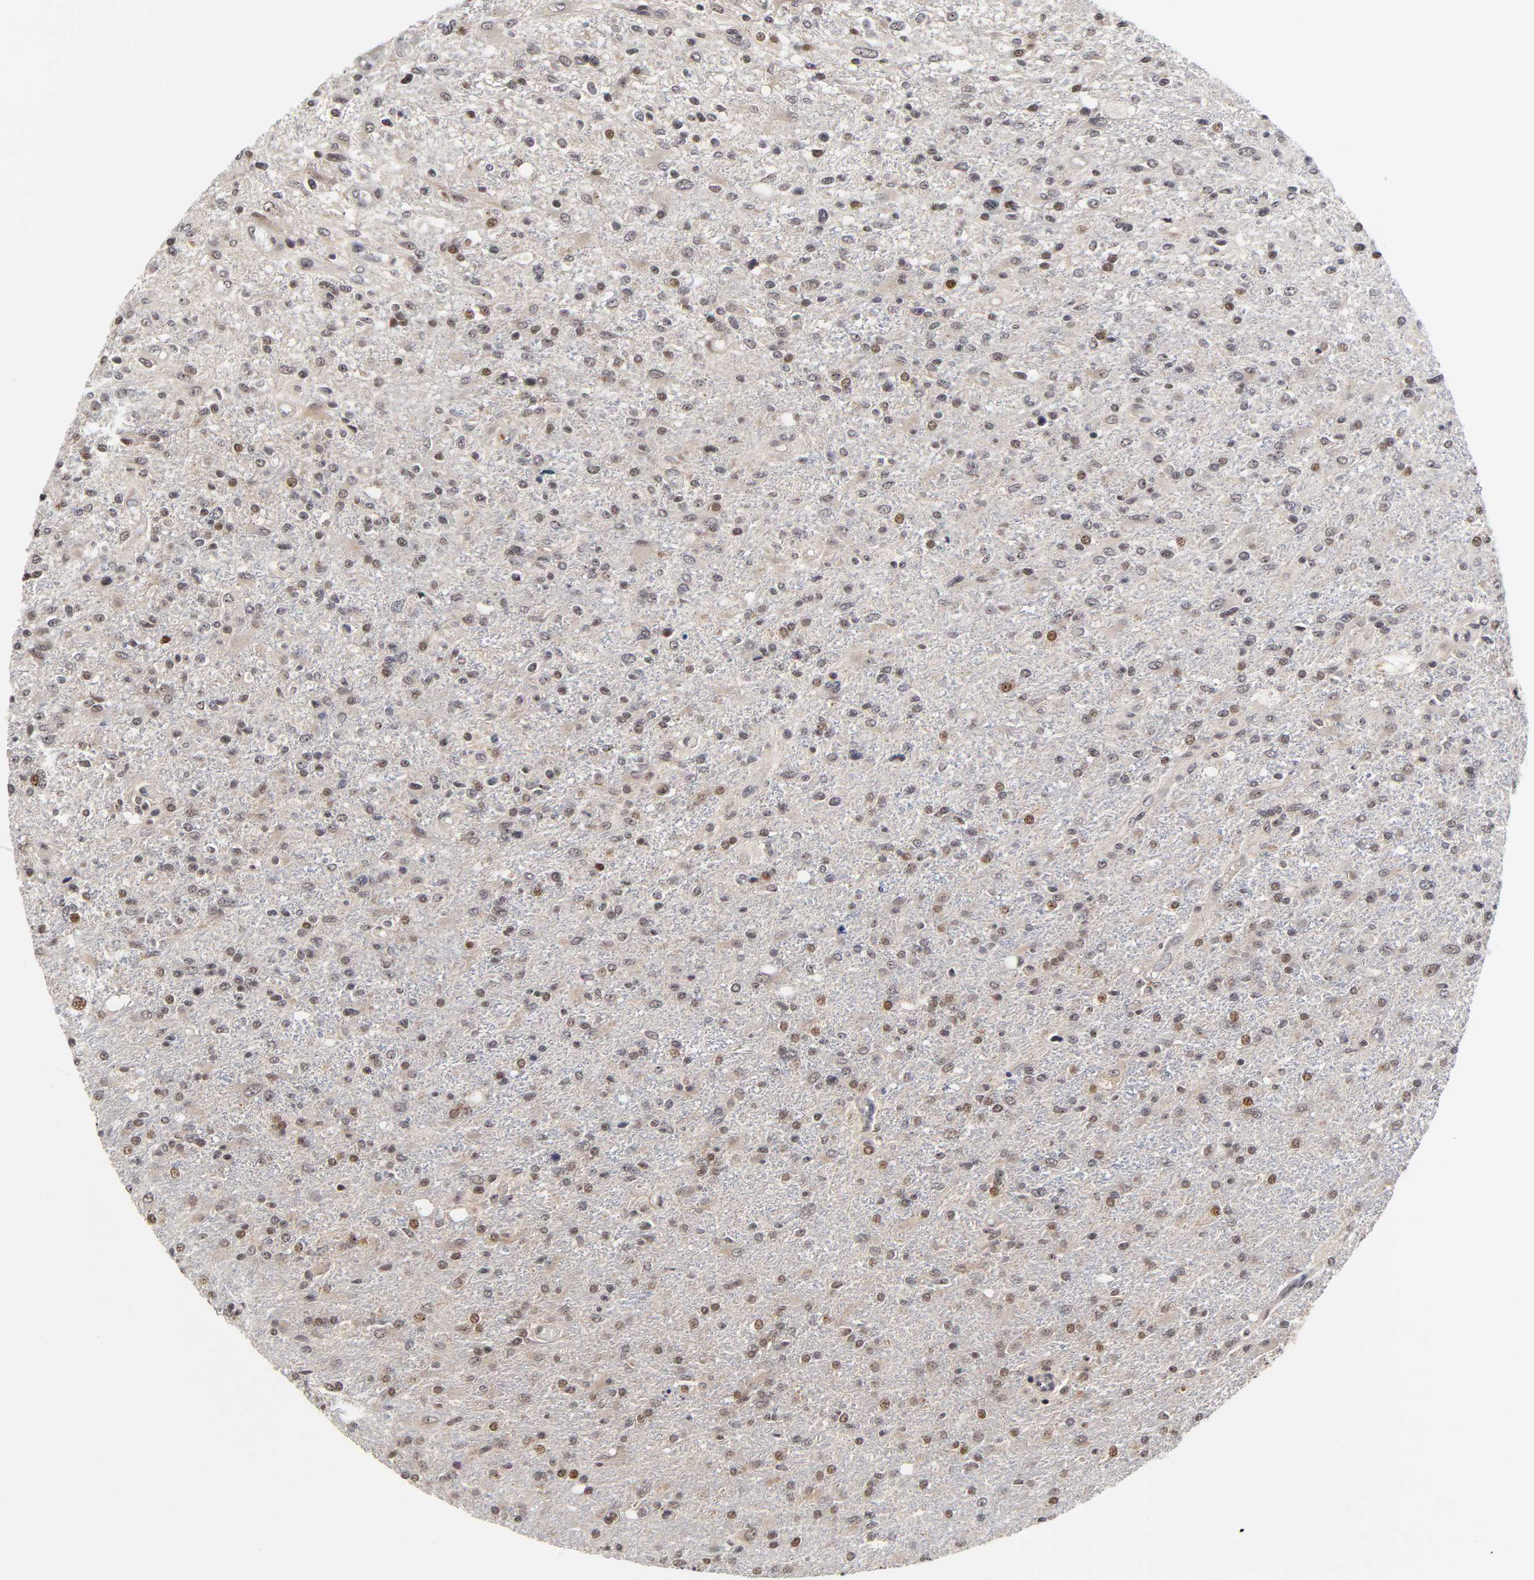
{"staining": {"intensity": "moderate", "quantity": "25%-75%", "location": "nuclear"}, "tissue": "glioma", "cell_type": "Tumor cells", "image_type": "cancer", "snomed": [{"axis": "morphology", "description": "Glioma, malignant, High grade"}, {"axis": "topography", "description": "Cerebral cortex"}], "caption": "The photomicrograph exhibits a brown stain indicating the presence of a protein in the nuclear of tumor cells in glioma.", "gene": "ZNF419", "patient": {"sex": "male", "age": 76}}